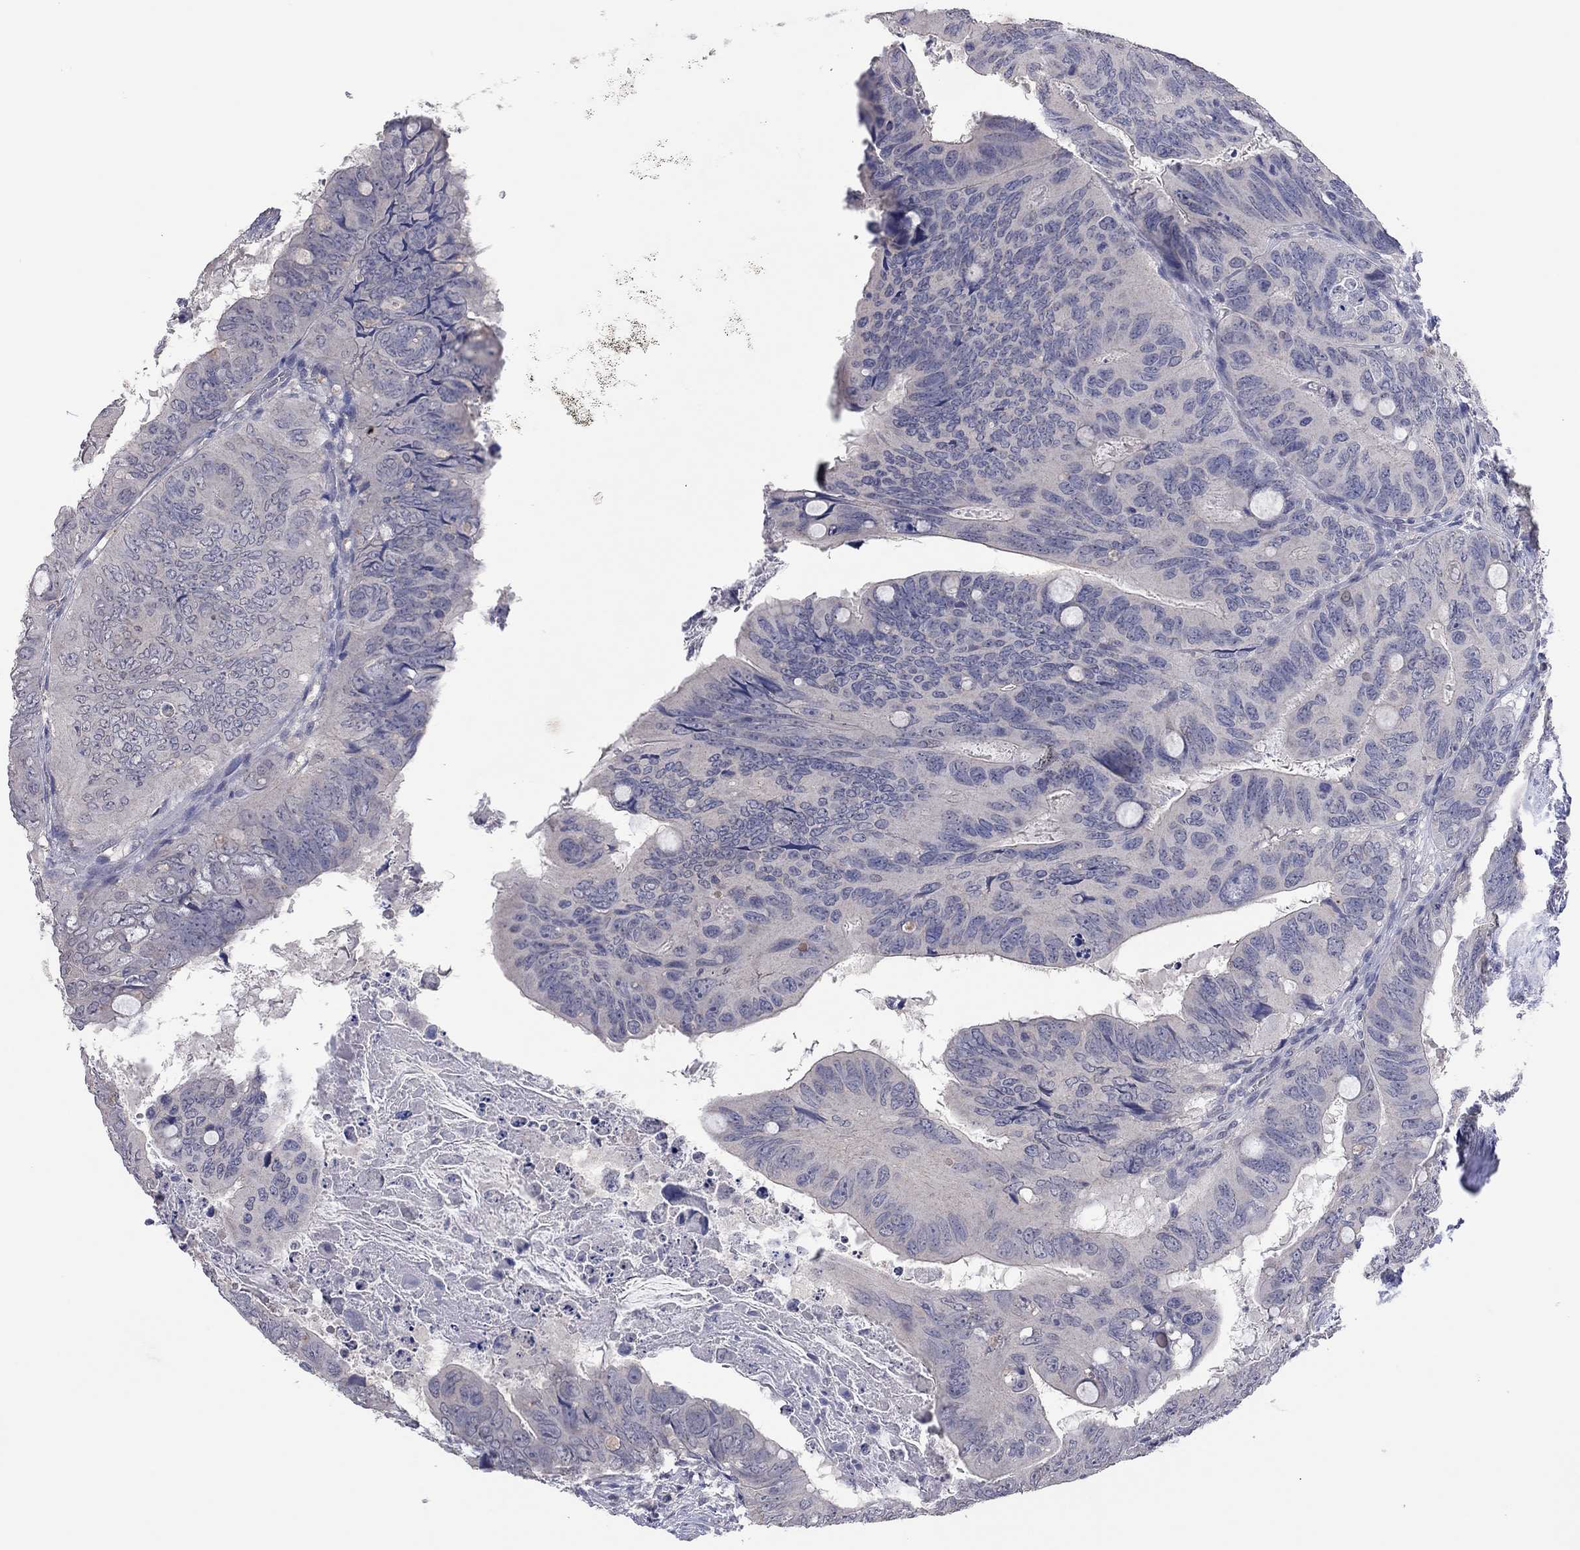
{"staining": {"intensity": "negative", "quantity": "none", "location": "none"}, "tissue": "colorectal cancer", "cell_type": "Tumor cells", "image_type": "cancer", "snomed": [{"axis": "morphology", "description": "Adenocarcinoma, NOS"}, {"axis": "topography", "description": "Colon"}], "caption": "A photomicrograph of human colorectal cancer is negative for staining in tumor cells. Brightfield microscopy of immunohistochemistry stained with DAB (brown) and hematoxylin (blue), captured at high magnification.", "gene": "MMP13", "patient": {"sex": "male", "age": 79}}